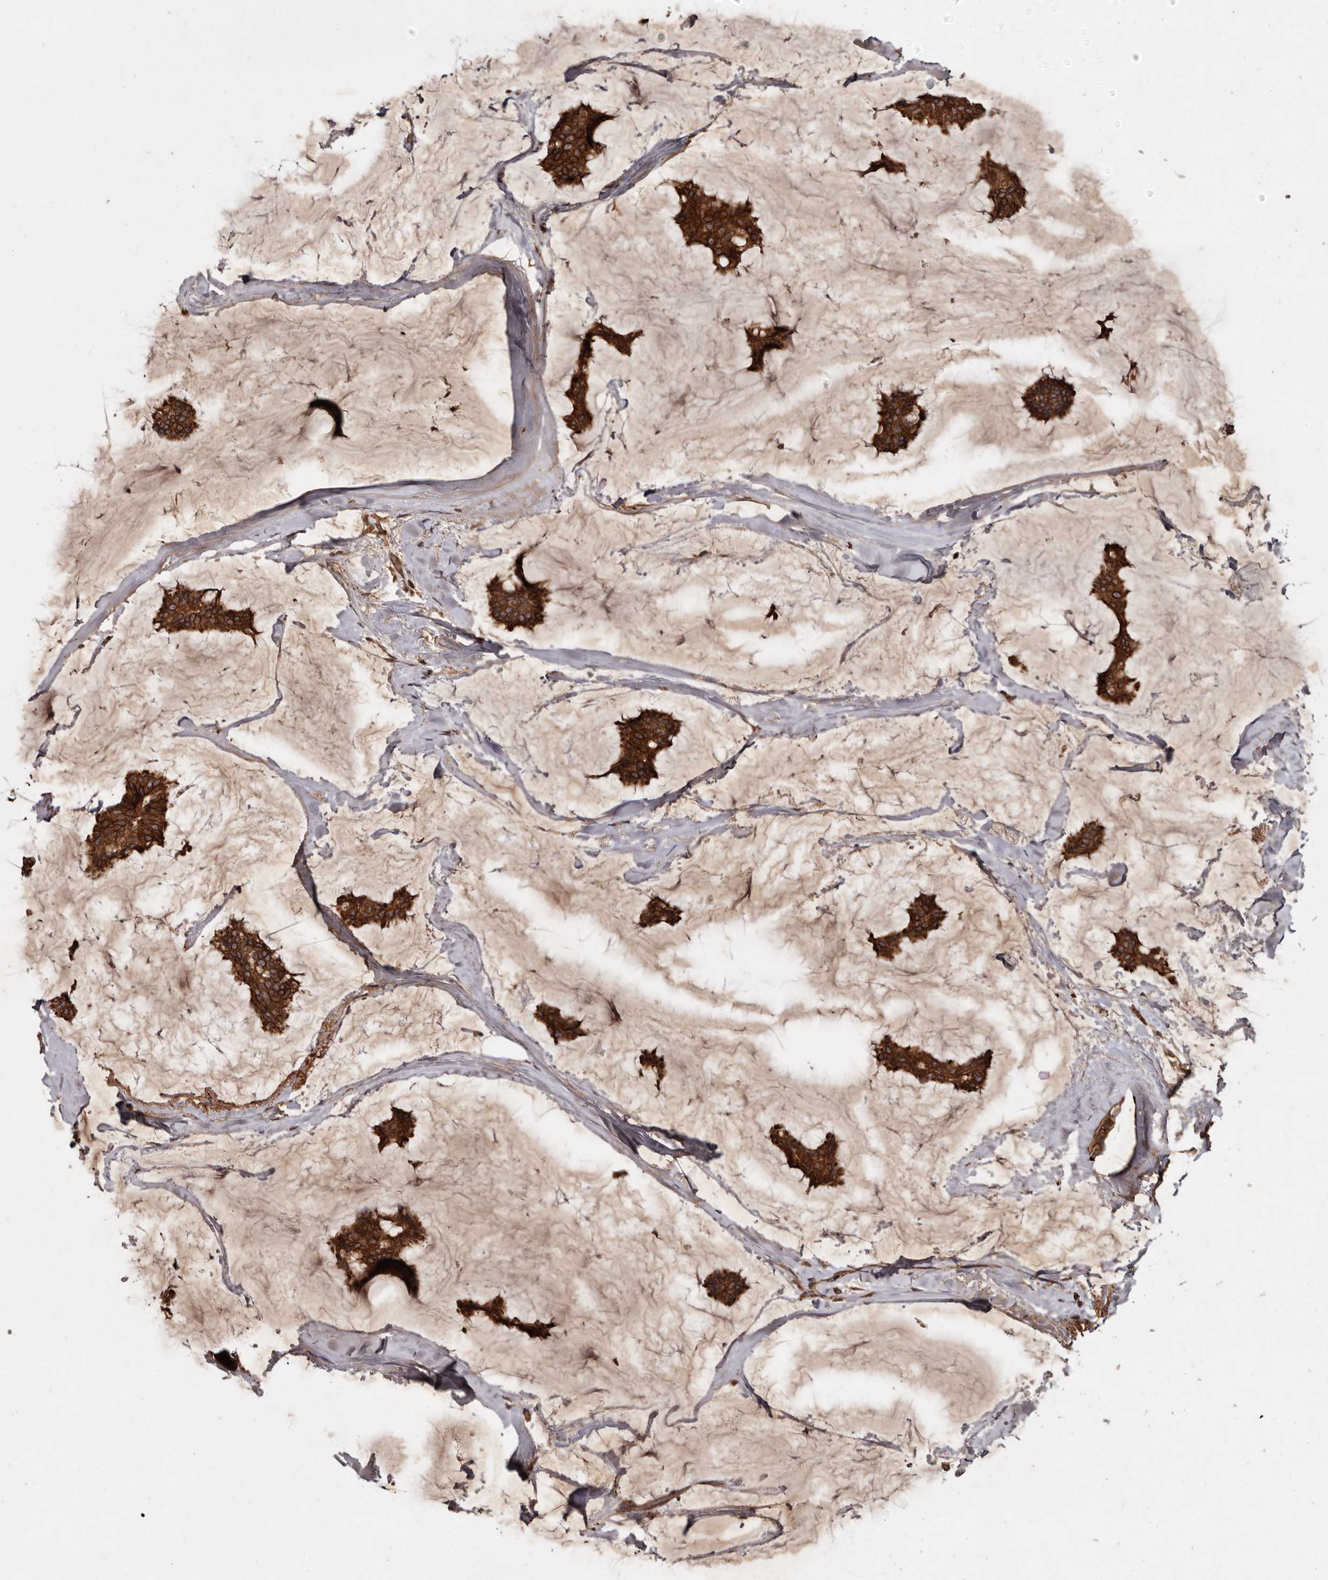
{"staining": {"intensity": "strong", "quantity": ">75%", "location": "cytoplasmic/membranous"}, "tissue": "breast cancer", "cell_type": "Tumor cells", "image_type": "cancer", "snomed": [{"axis": "morphology", "description": "Duct carcinoma"}, {"axis": "topography", "description": "Breast"}], "caption": "Strong cytoplasmic/membranous protein expression is present in approximately >75% of tumor cells in breast cancer. (IHC, brightfield microscopy, high magnification).", "gene": "STK36", "patient": {"sex": "female", "age": 93}}